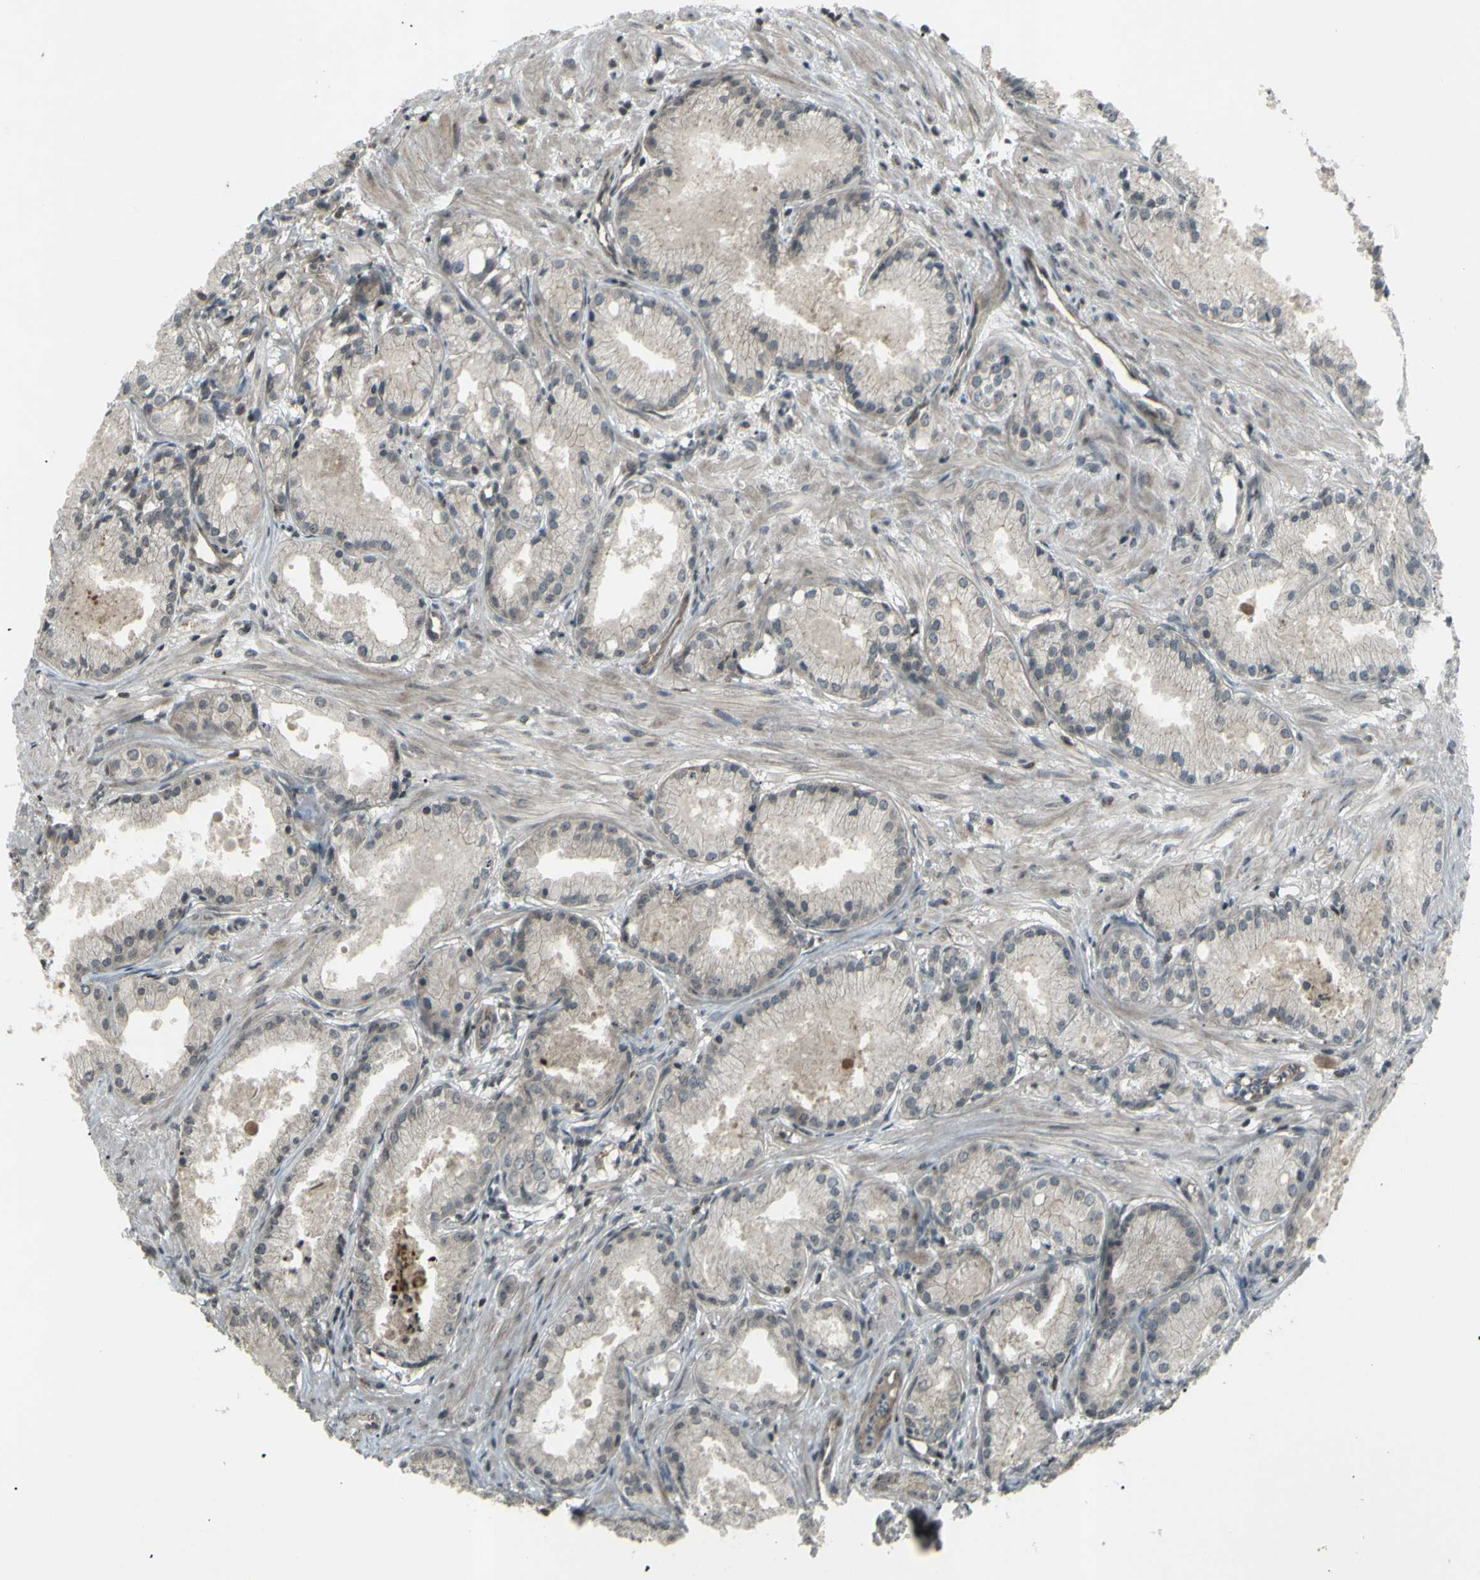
{"staining": {"intensity": "weak", "quantity": ">75%", "location": "cytoplasmic/membranous"}, "tissue": "prostate cancer", "cell_type": "Tumor cells", "image_type": "cancer", "snomed": [{"axis": "morphology", "description": "Adenocarcinoma, Low grade"}, {"axis": "topography", "description": "Prostate"}], "caption": "Protein staining displays weak cytoplasmic/membranous positivity in approximately >75% of tumor cells in low-grade adenocarcinoma (prostate). Nuclei are stained in blue.", "gene": "BLNK", "patient": {"sex": "male", "age": 72}}